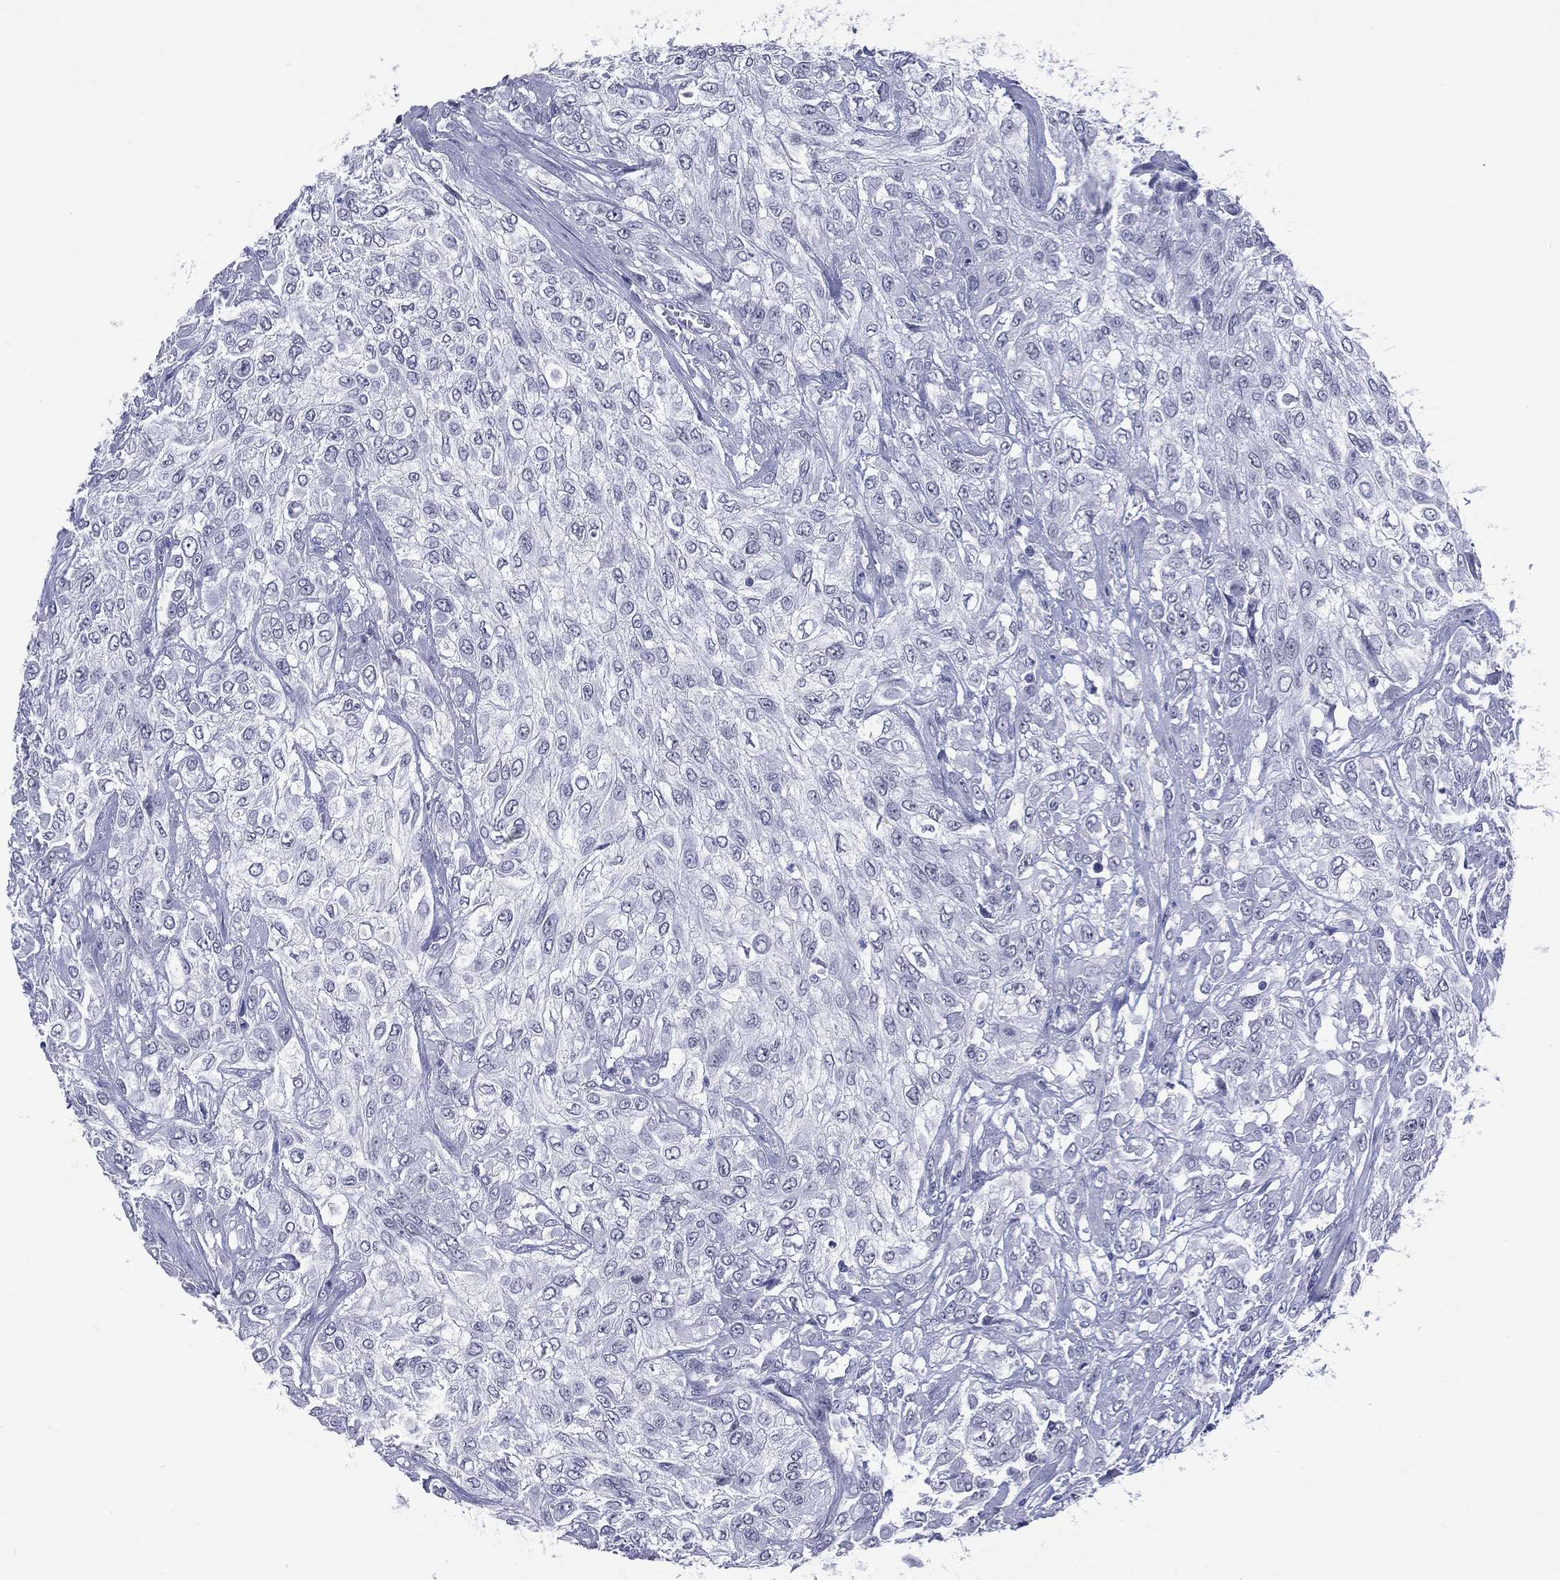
{"staining": {"intensity": "negative", "quantity": "none", "location": "none"}, "tissue": "urothelial cancer", "cell_type": "Tumor cells", "image_type": "cancer", "snomed": [{"axis": "morphology", "description": "Urothelial carcinoma, High grade"}, {"axis": "topography", "description": "Urinary bladder"}], "caption": "Tumor cells are negative for protein expression in human high-grade urothelial carcinoma. (DAB immunohistochemistry visualized using brightfield microscopy, high magnification).", "gene": "SSX1", "patient": {"sex": "male", "age": 57}}